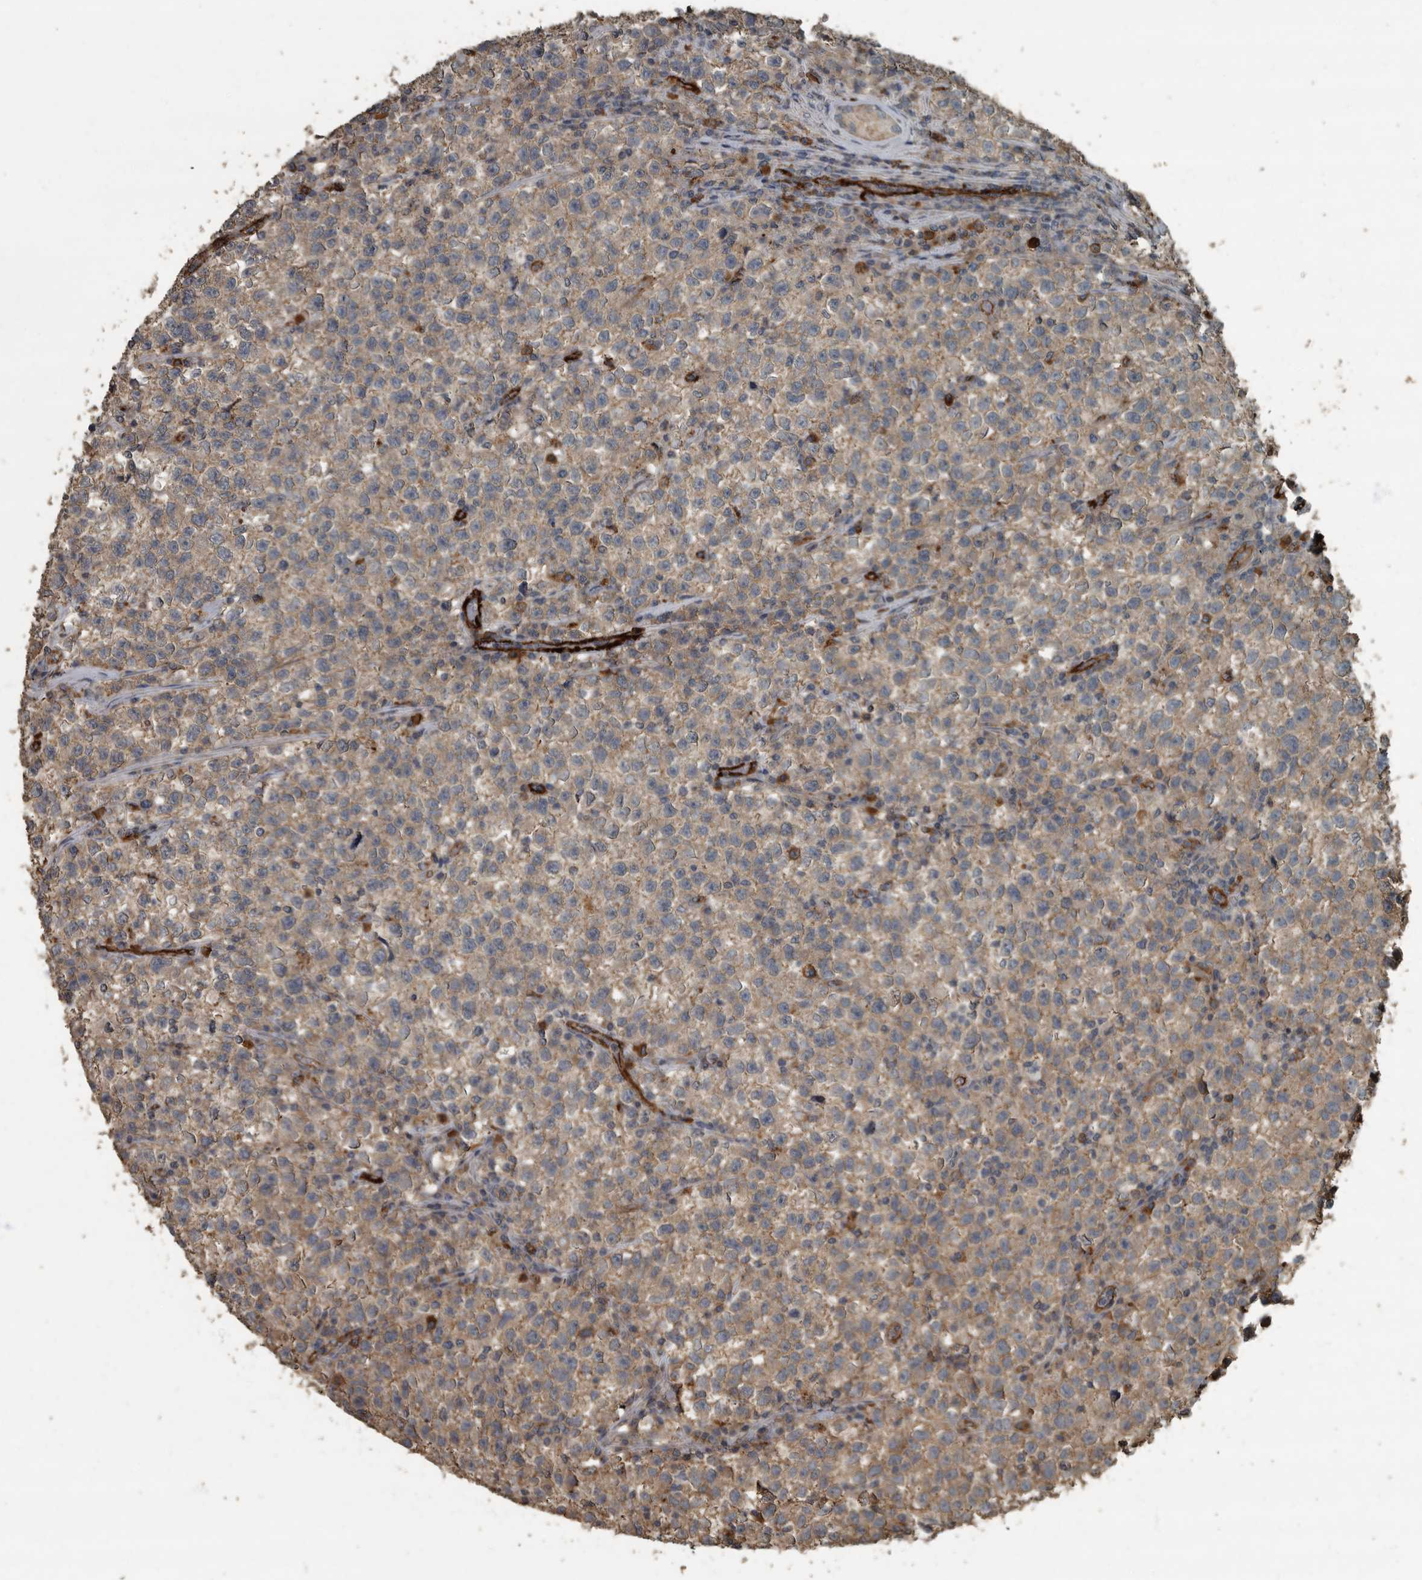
{"staining": {"intensity": "weak", "quantity": "25%-75%", "location": "cytoplasmic/membranous"}, "tissue": "testis cancer", "cell_type": "Tumor cells", "image_type": "cancer", "snomed": [{"axis": "morphology", "description": "Seminoma, NOS"}, {"axis": "topography", "description": "Testis"}], "caption": "Immunohistochemical staining of human testis cancer (seminoma) demonstrates low levels of weak cytoplasmic/membranous protein positivity in approximately 25%-75% of tumor cells.", "gene": "IL15RA", "patient": {"sex": "male", "age": 22}}